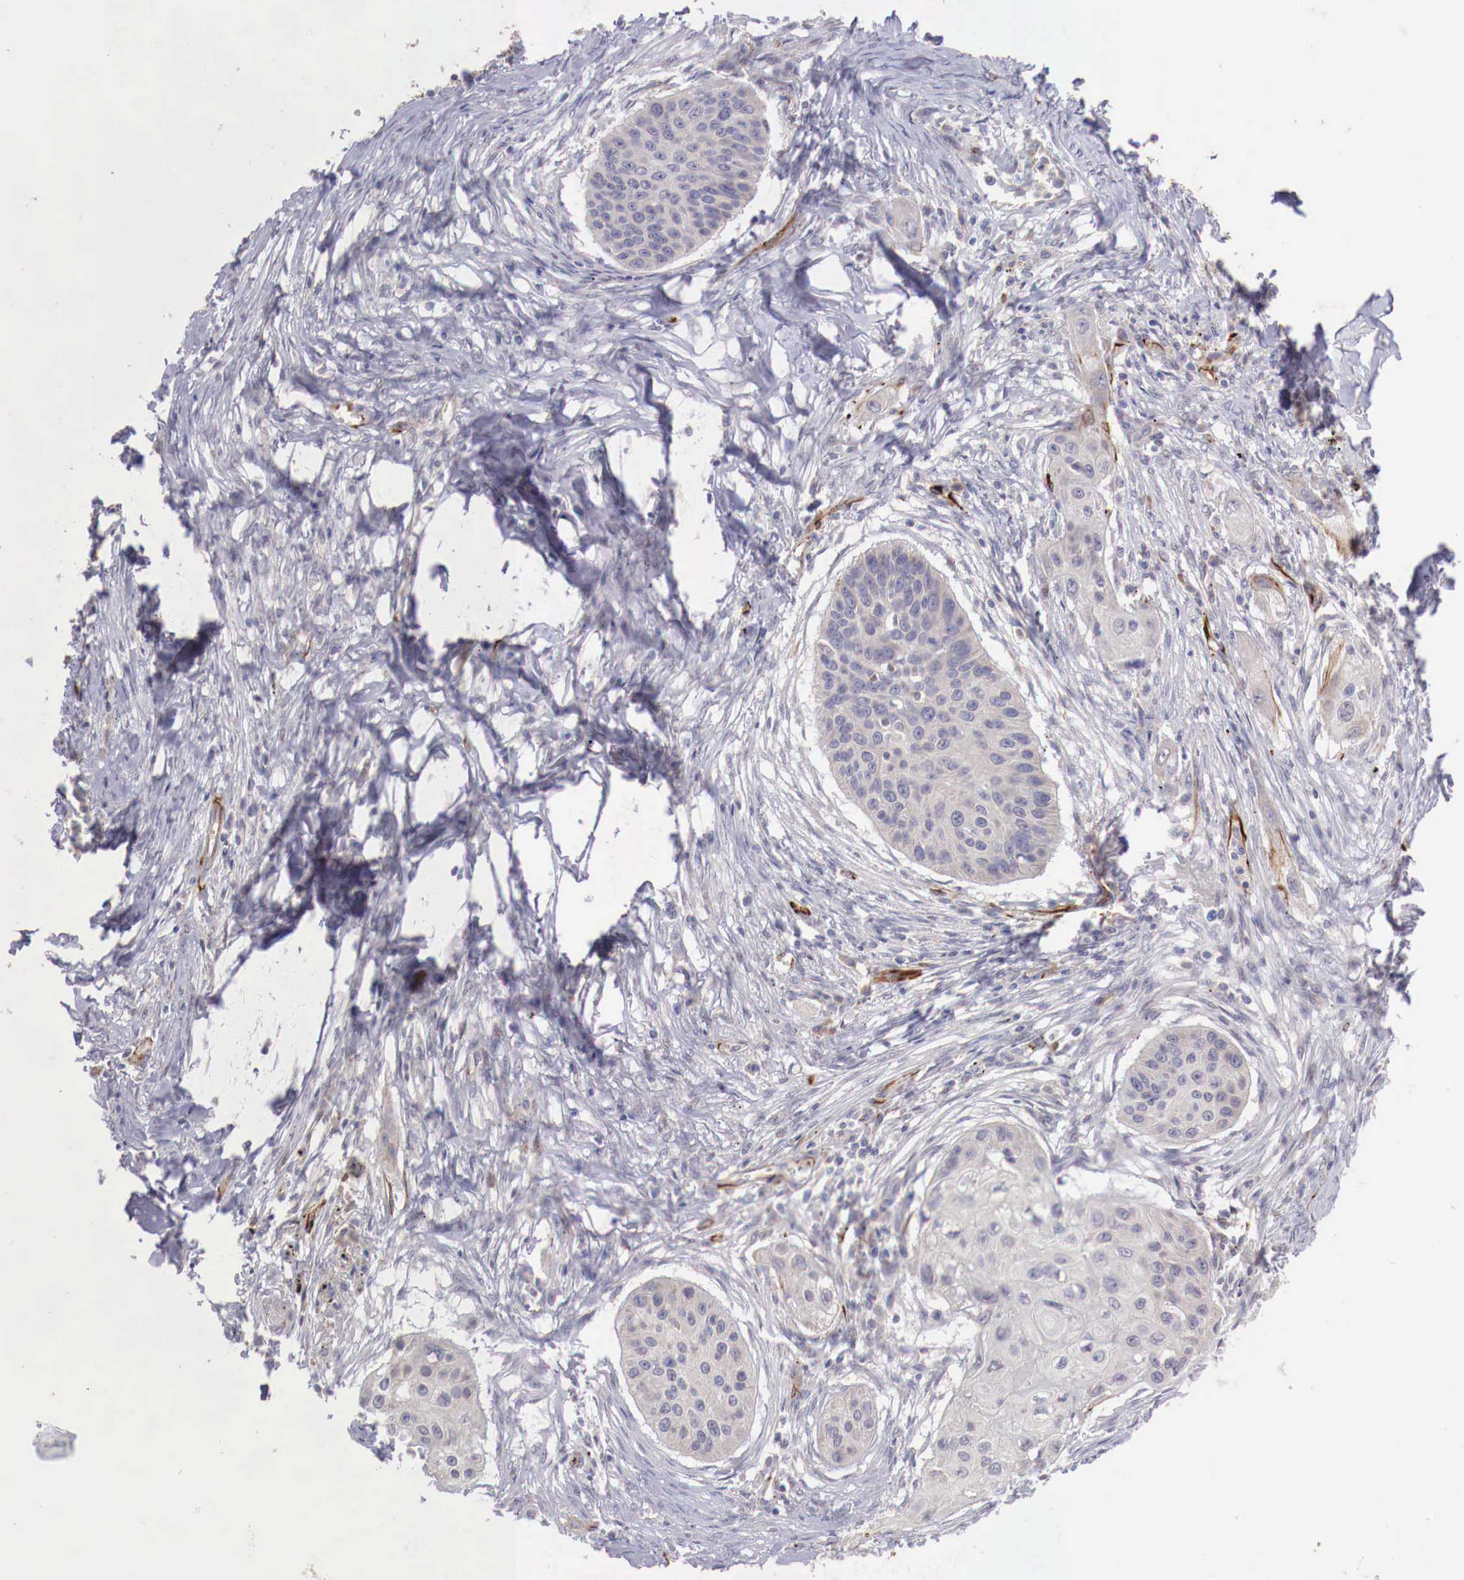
{"staining": {"intensity": "negative", "quantity": "none", "location": "none"}, "tissue": "lung cancer", "cell_type": "Tumor cells", "image_type": "cancer", "snomed": [{"axis": "morphology", "description": "Squamous cell carcinoma, NOS"}, {"axis": "topography", "description": "Lung"}], "caption": "This image is of lung cancer stained with immunohistochemistry (IHC) to label a protein in brown with the nuclei are counter-stained blue. There is no positivity in tumor cells. Nuclei are stained in blue.", "gene": "WT1", "patient": {"sex": "male", "age": 71}}